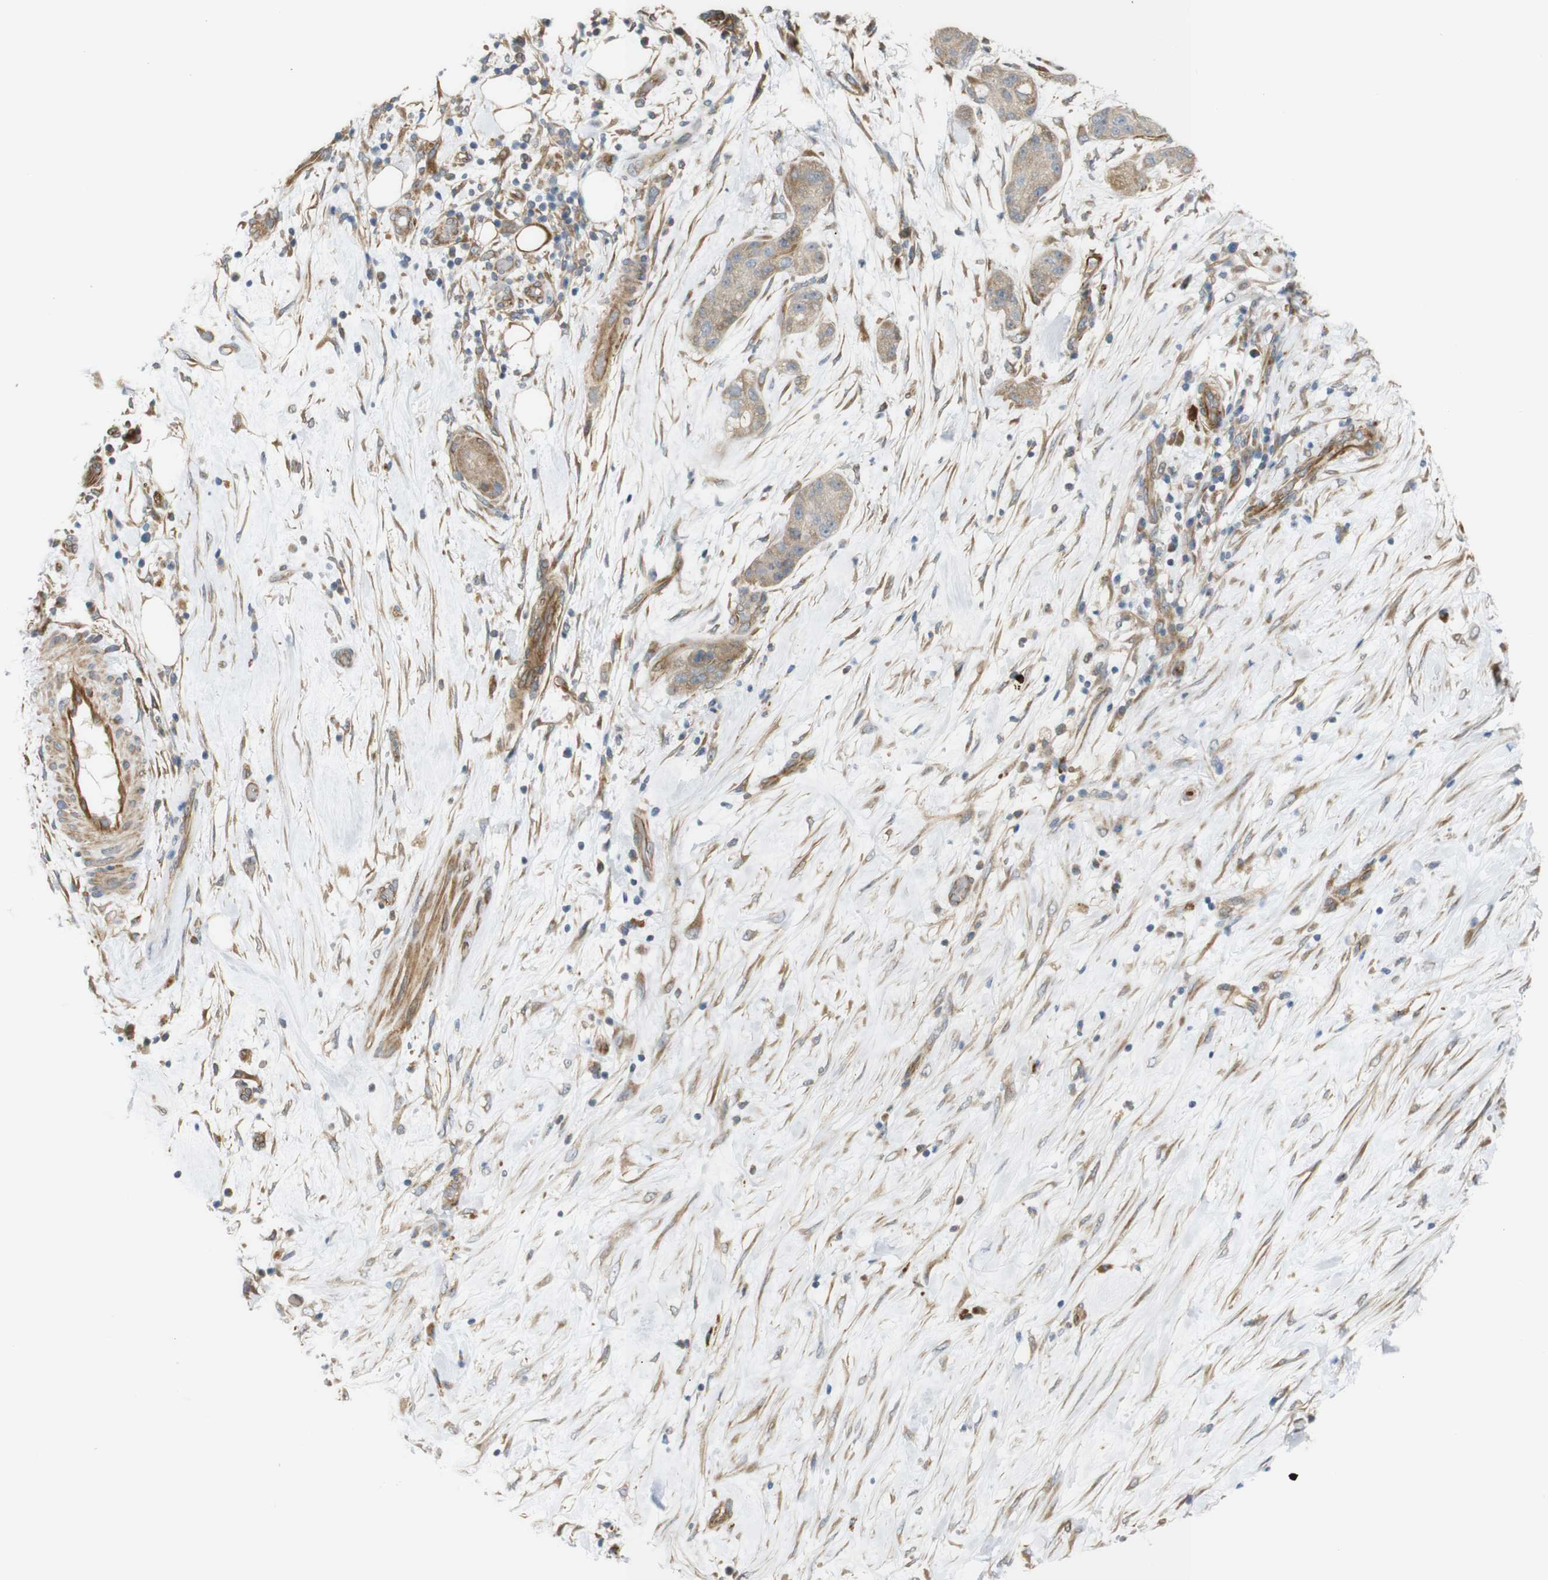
{"staining": {"intensity": "weak", "quantity": "<25%", "location": "cytoplasmic/membranous"}, "tissue": "pancreatic cancer", "cell_type": "Tumor cells", "image_type": "cancer", "snomed": [{"axis": "morphology", "description": "Adenocarcinoma, NOS"}, {"axis": "topography", "description": "Pancreas"}], "caption": "Human pancreatic cancer (adenocarcinoma) stained for a protein using IHC reveals no staining in tumor cells.", "gene": "RPTOR", "patient": {"sex": "female", "age": 78}}